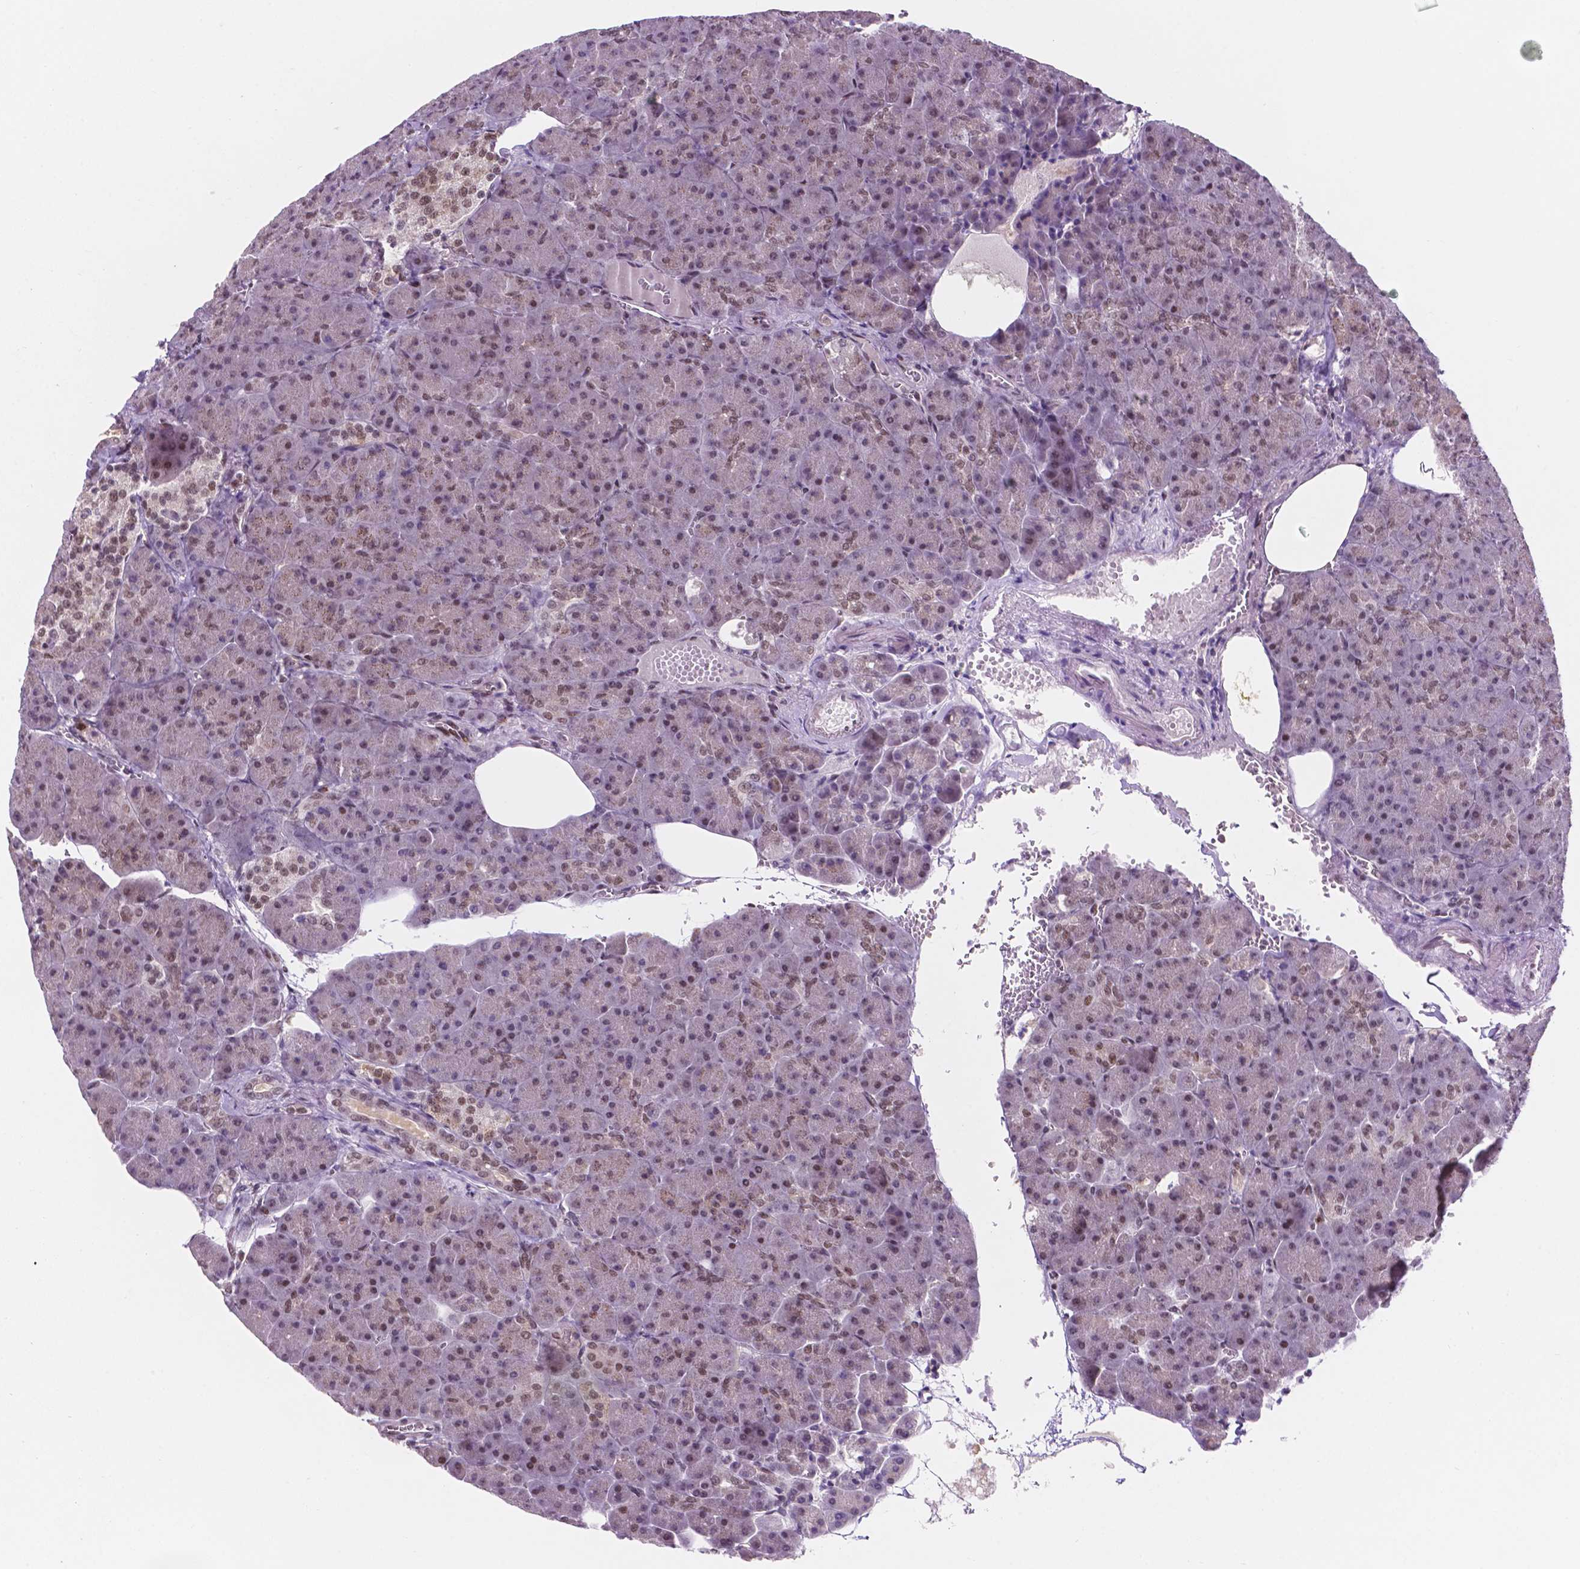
{"staining": {"intensity": "moderate", "quantity": "25%-75%", "location": "nuclear"}, "tissue": "pancreas", "cell_type": "Exocrine glandular cells", "image_type": "normal", "snomed": [{"axis": "morphology", "description": "Normal tissue, NOS"}, {"axis": "topography", "description": "Pancreas"}], "caption": "Normal pancreas reveals moderate nuclear positivity in about 25%-75% of exocrine glandular cells, visualized by immunohistochemistry.", "gene": "PER2", "patient": {"sex": "female", "age": 74}}